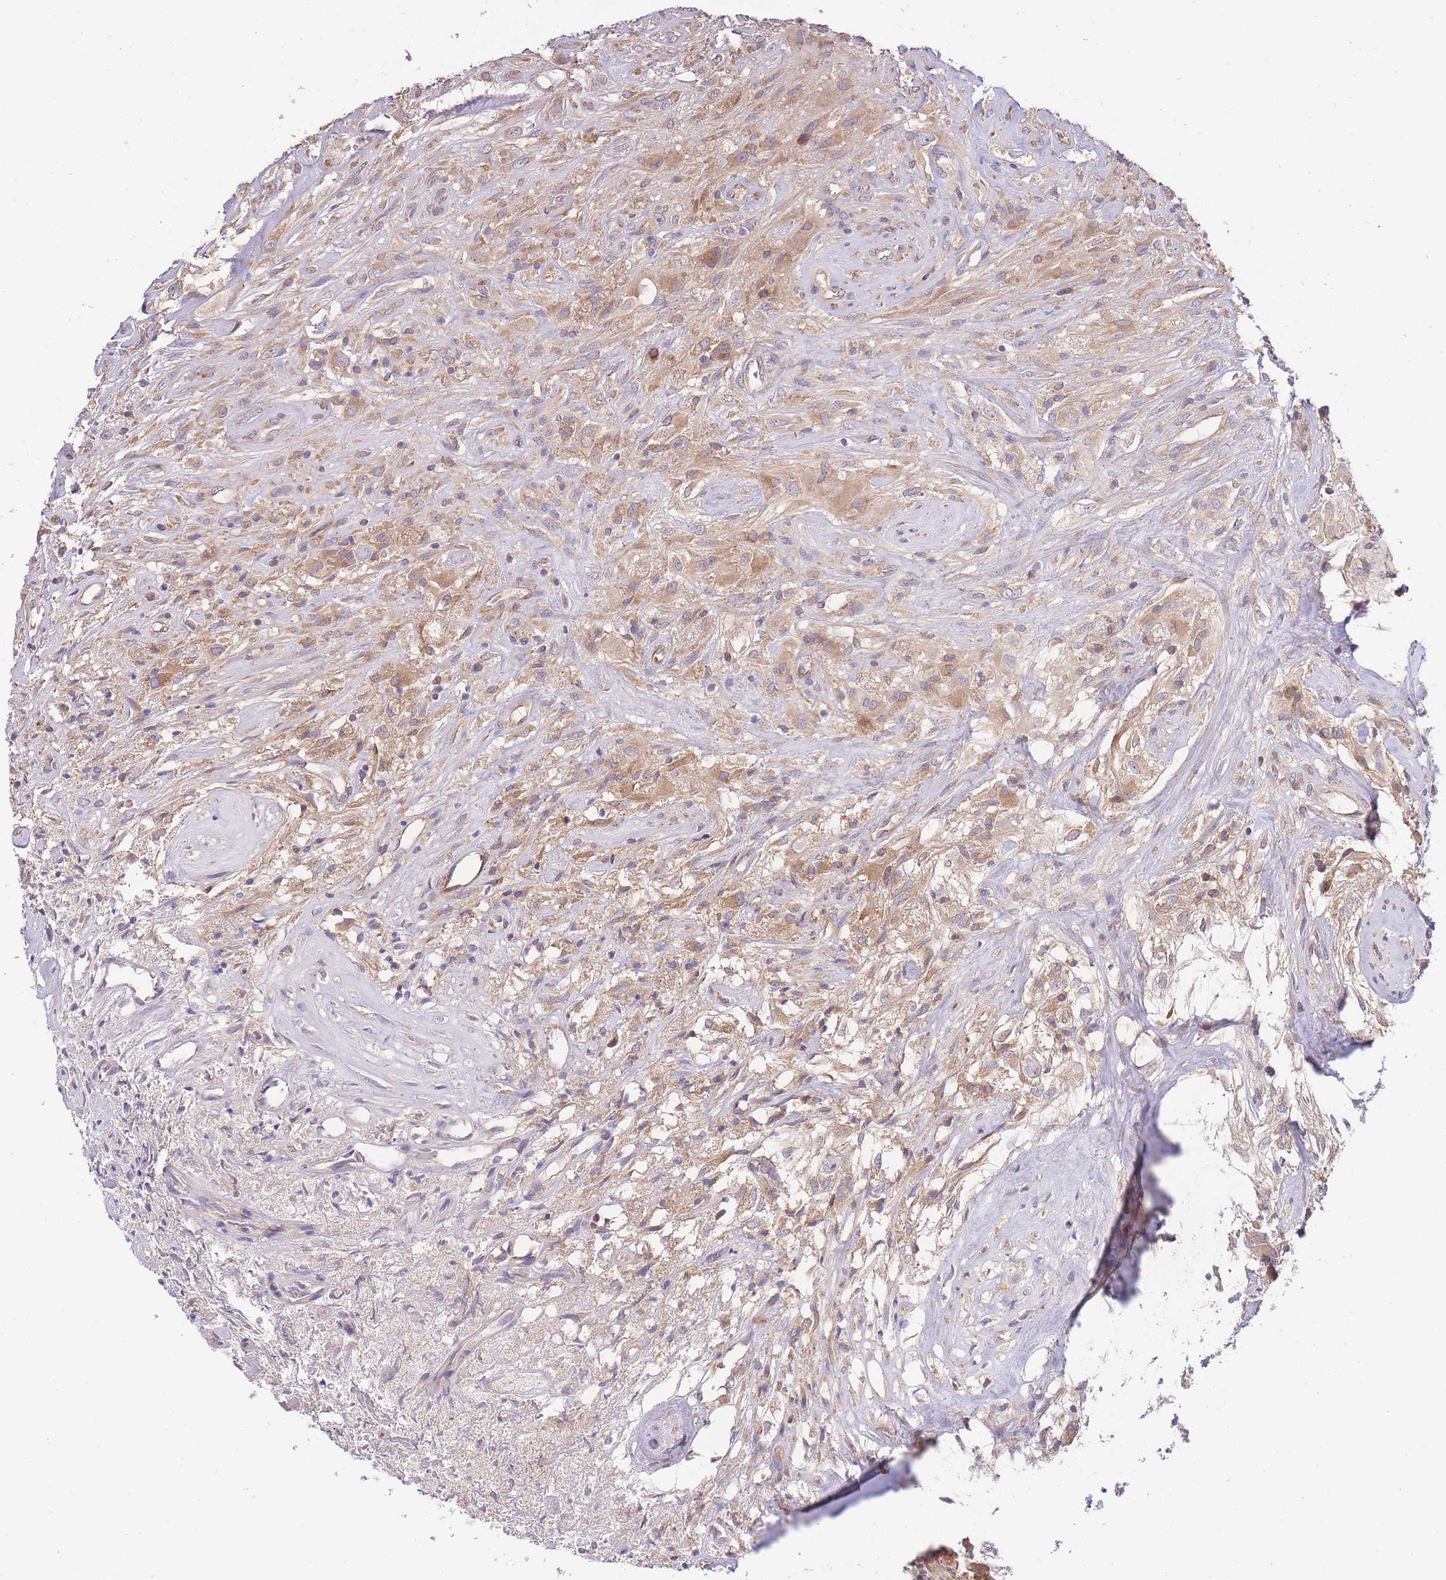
{"staining": {"intensity": "weak", "quantity": ">75%", "location": "cytoplasmic/membranous"}, "tissue": "glioma", "cell_type": "Tumor cells", "image_type": "cancer", "snomed": [{"axis": "morphology", "description": "Glioma, malignant, High grade"}, {"axis": "topography", "description": "Brain"}], "caption": "Human glioma stained with a brown dye shows weak cytoplasmic/membranous positive expression in approximately >75% of tumor cells.", "gene": "BEX1", "patient": {"sex": "male", "age": 56}}